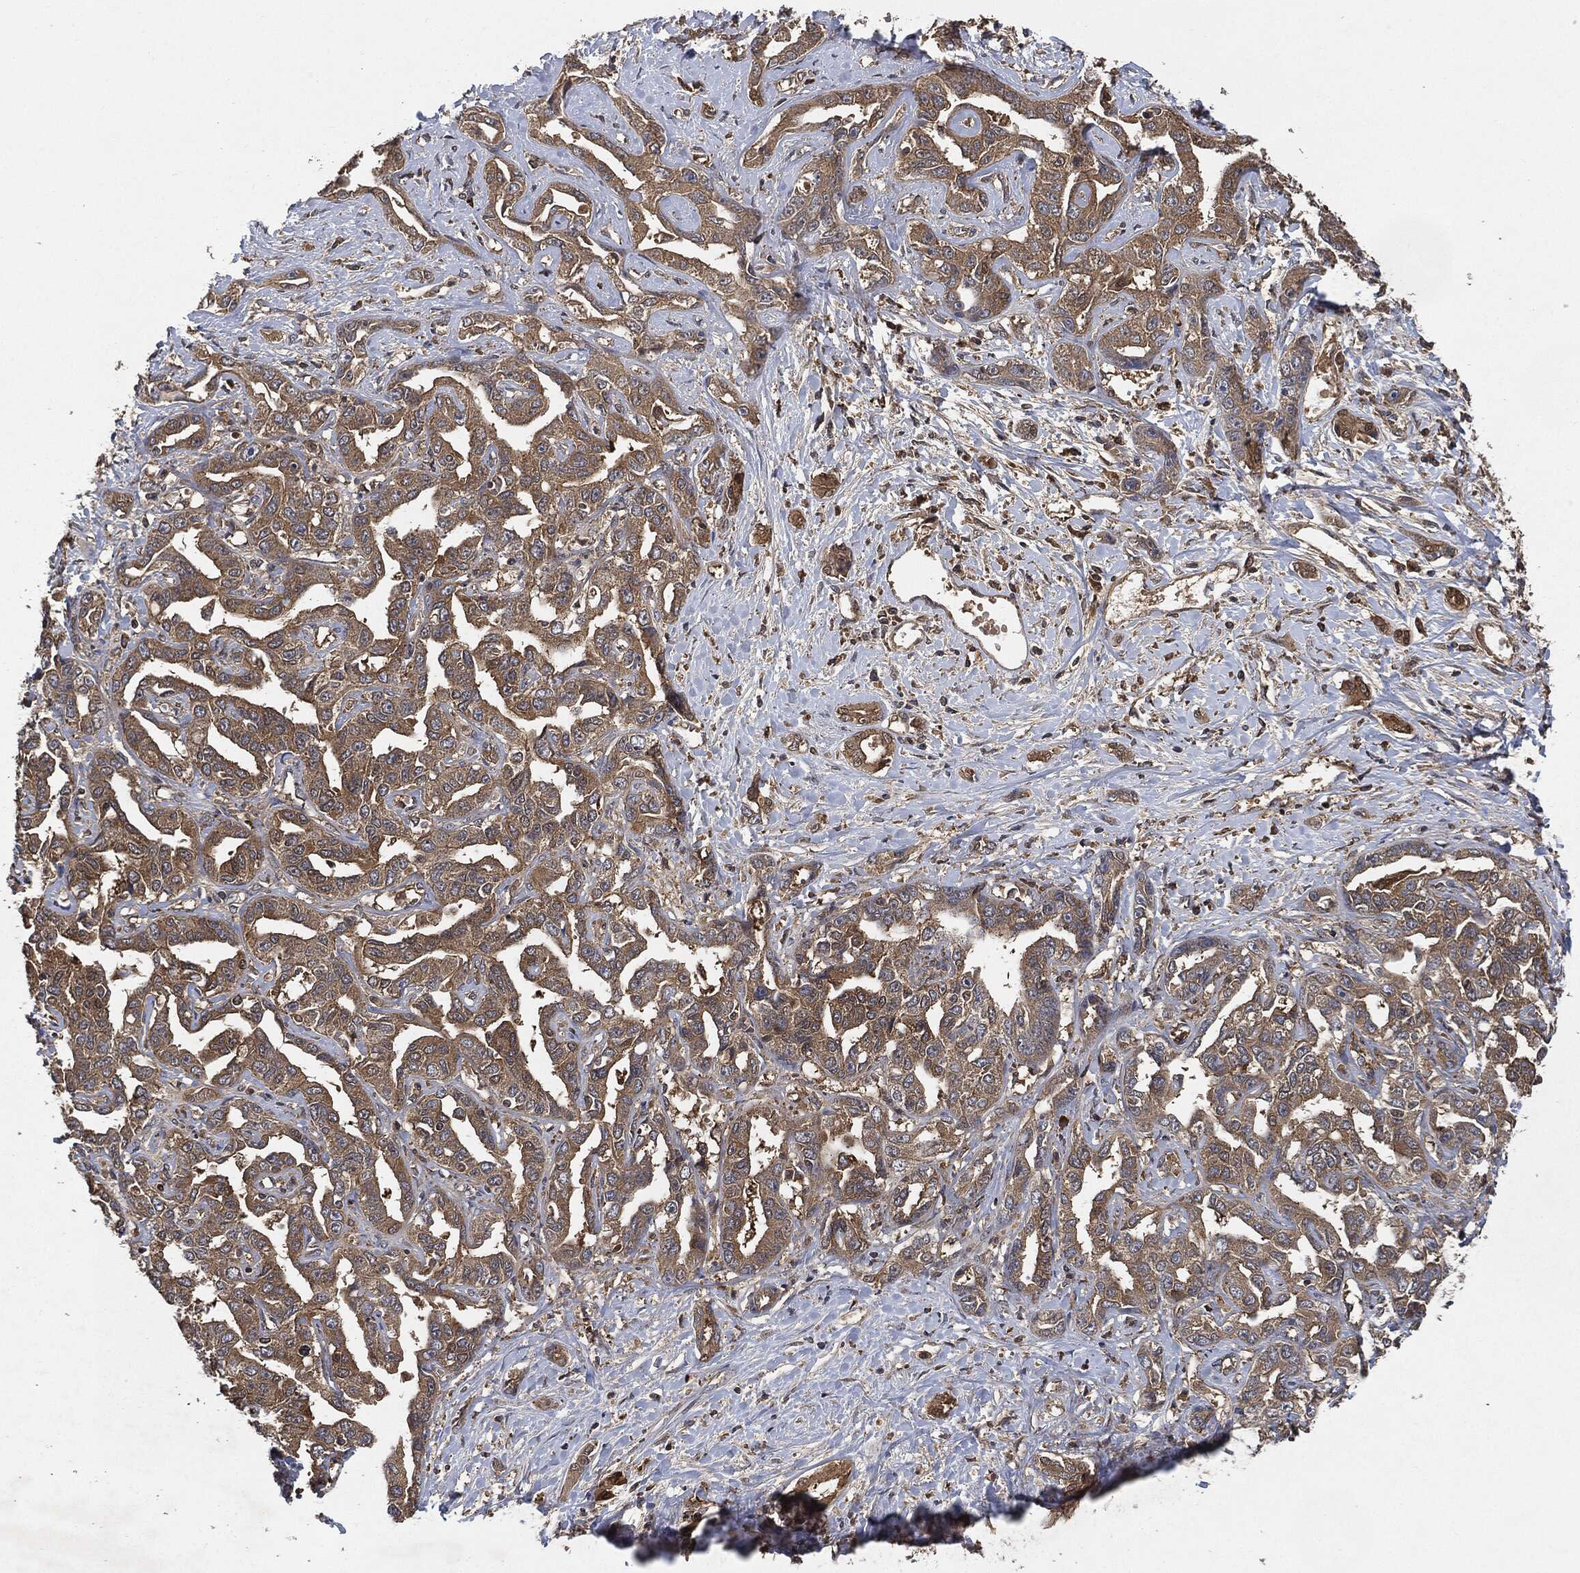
{"staining": {"intensity": "moderate", "quantity": ">75%", "location": "cytoplasmic/membranous"}, "tissue": "liver cancer", "cell_type": "Tumor cells", "image_type": "cancer", "snomed": [{"axis": "morphology", "description": "Cholangiocarcinoma"}, {"axis": "topography", "description": "Liver"}], "caption": "The immunohistochemical stain shows moderate cytoplasmic/membranous expression in tumor cells of liver cancer tissue.", "gene": "BRAF", "patient": {"sex": "male", "age": 59}}